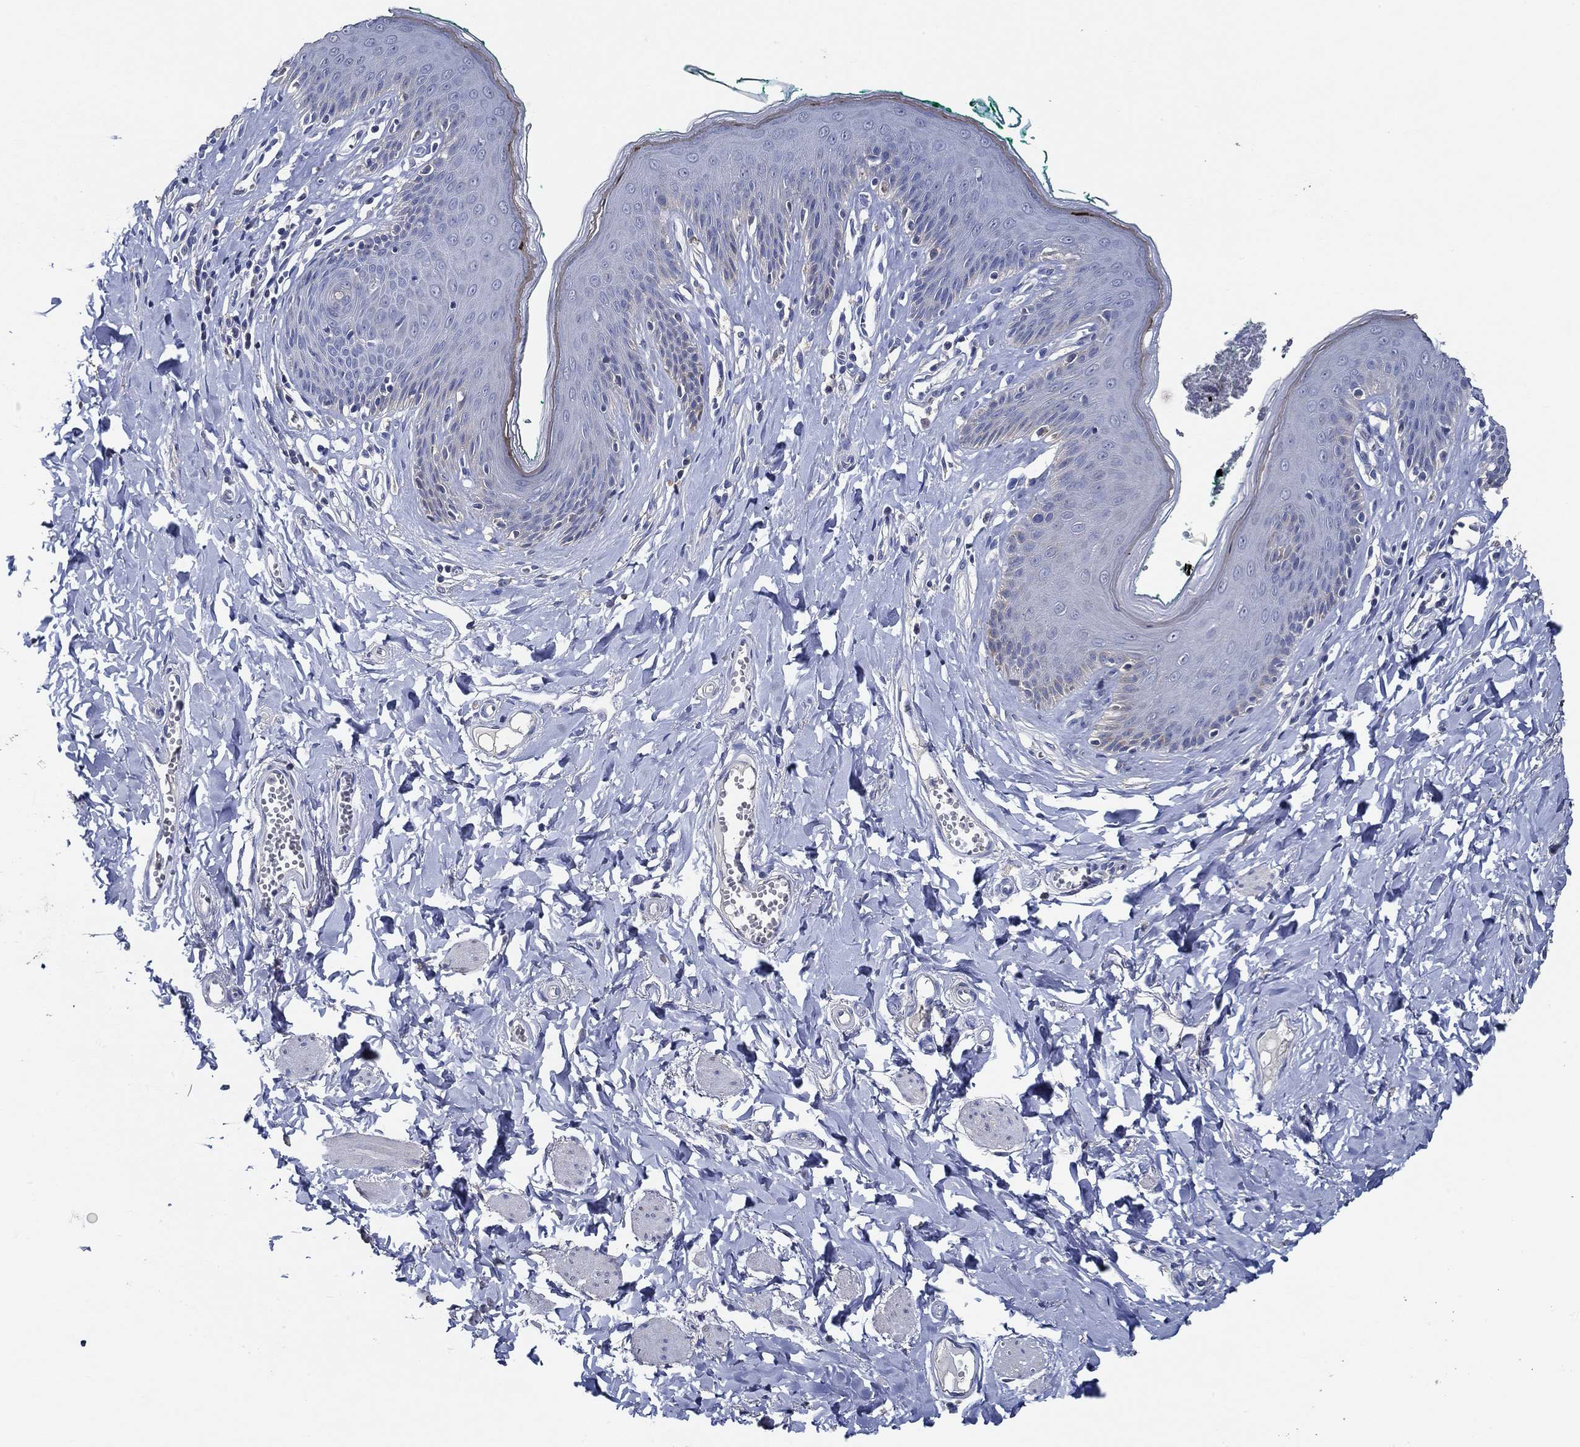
{"staining": {"intensity": "moderate", "quantity": "<25%", "location": "cytoplasmic/membranous"}, "tissue": "skin", "cell_type": "Epidermal cells", "image_type": "normal", "snomed": [{"axis": "morphology", "description": "Normal tissue, NOS"}, {"axis": "topography", "description": "Vulva"}], "caption": "Immunohistochemistry image of normal skin stained for a protein (brown), which reveals low levels of moderate cytoplasmic/membranous expression in approximately <25% of epidermal cells.", "gene": "DOCK3", "patient": {"sex": "female", "age": 66}}